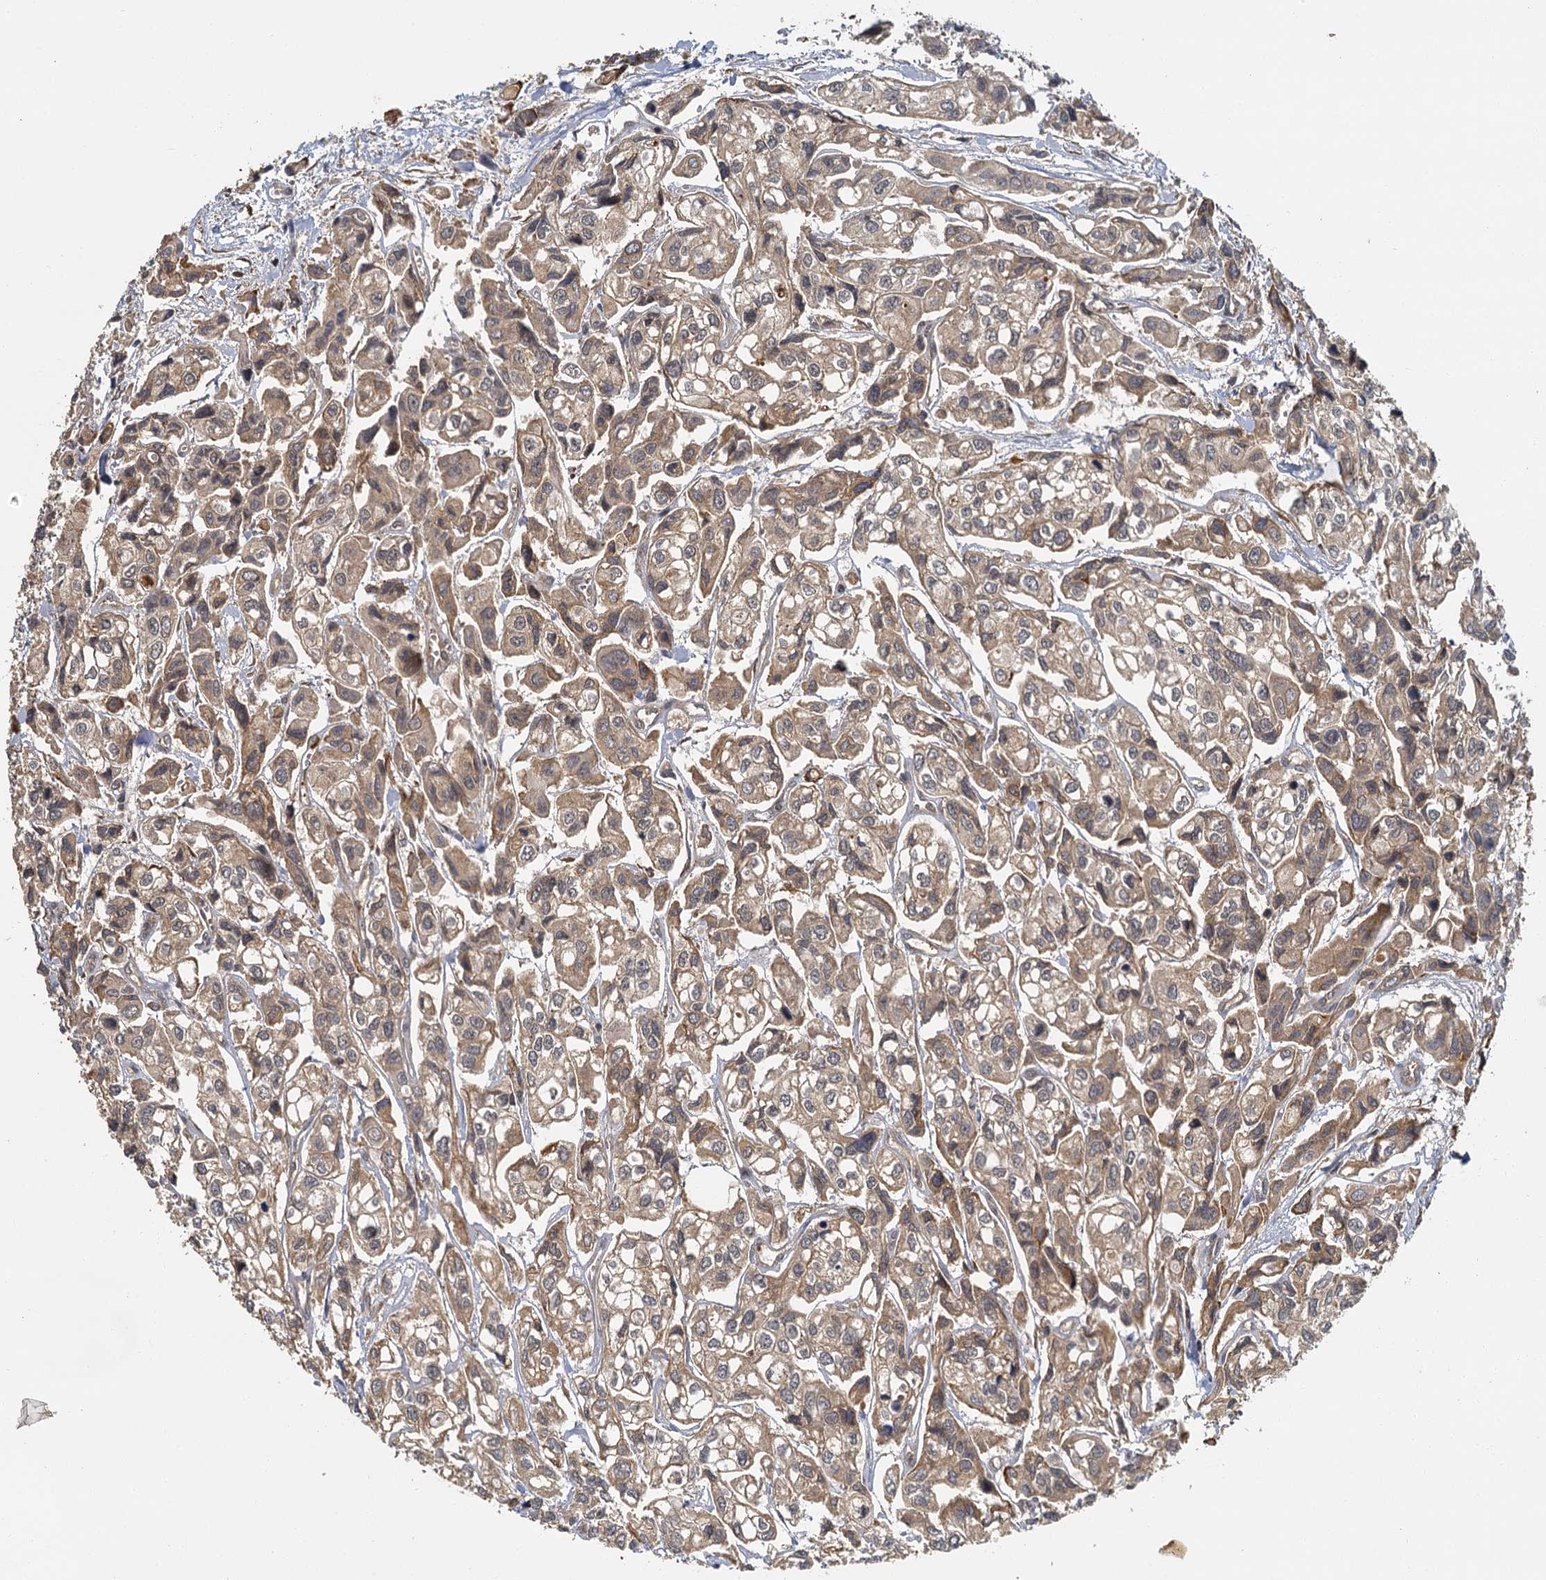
{"staining": {"intensity": "moderate", "quantity": ">75%", "location": "cytoplasmic/membranous,nuclear"}, "tissue": "urothelial cancer", "cell_type": "Tumor cells", "image_type": "cancer", "snomed": [{"axis": "morphology", "description": "Urothelial carcinoma, High grade"}, {"axis": "topography", "description": "Urinary bladder"}], "caption": "Protein expression analysis of urothelial carcinoma (high-grade) reveals moderate cytoplasmic/membranous and nuclear staining in about >75% of tumor cells. (DAB (3,3'-diaminobenzidine) IHC with brightfield microscopy, high magnification).", "gene": "ZNF549", "patient": {"sex": "male", "age": 67}}